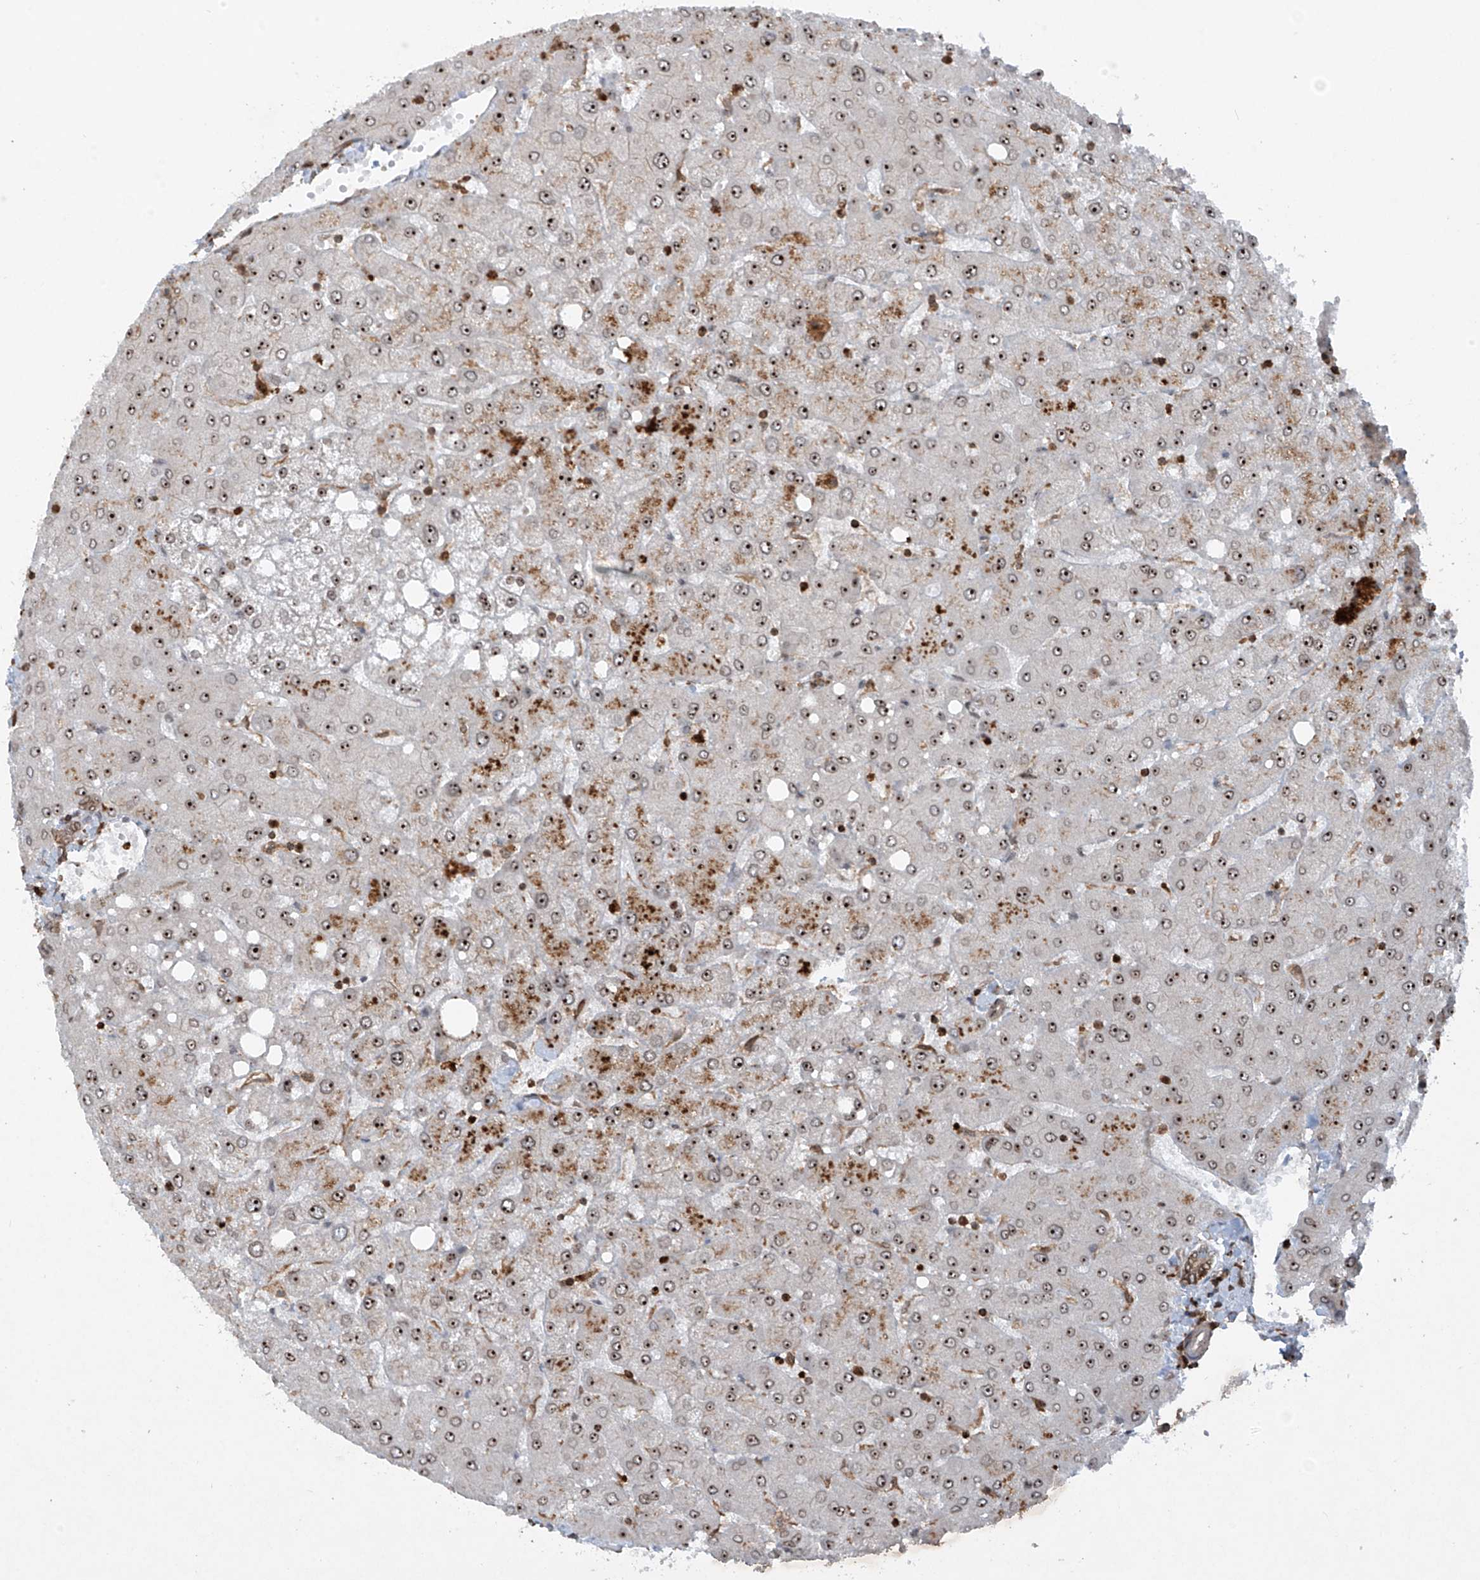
{"staining": {"intensity": "negative", "quantity": "none", "location": "none"}, "tissue": "liver", "cell_type": "Cholangiocytes", "image_type": "normal", "snomed": [{"axis": "morphology", "description": "Normal tissue, NOS"}, {"axis": "topography", "description": "Liver"}], "caption": "This is an IHC histopathology image of normal liver. There is no staining in cholangiocytes.", "gene": "REPIN1", "patient": {"sex": "female", "age": 54}}